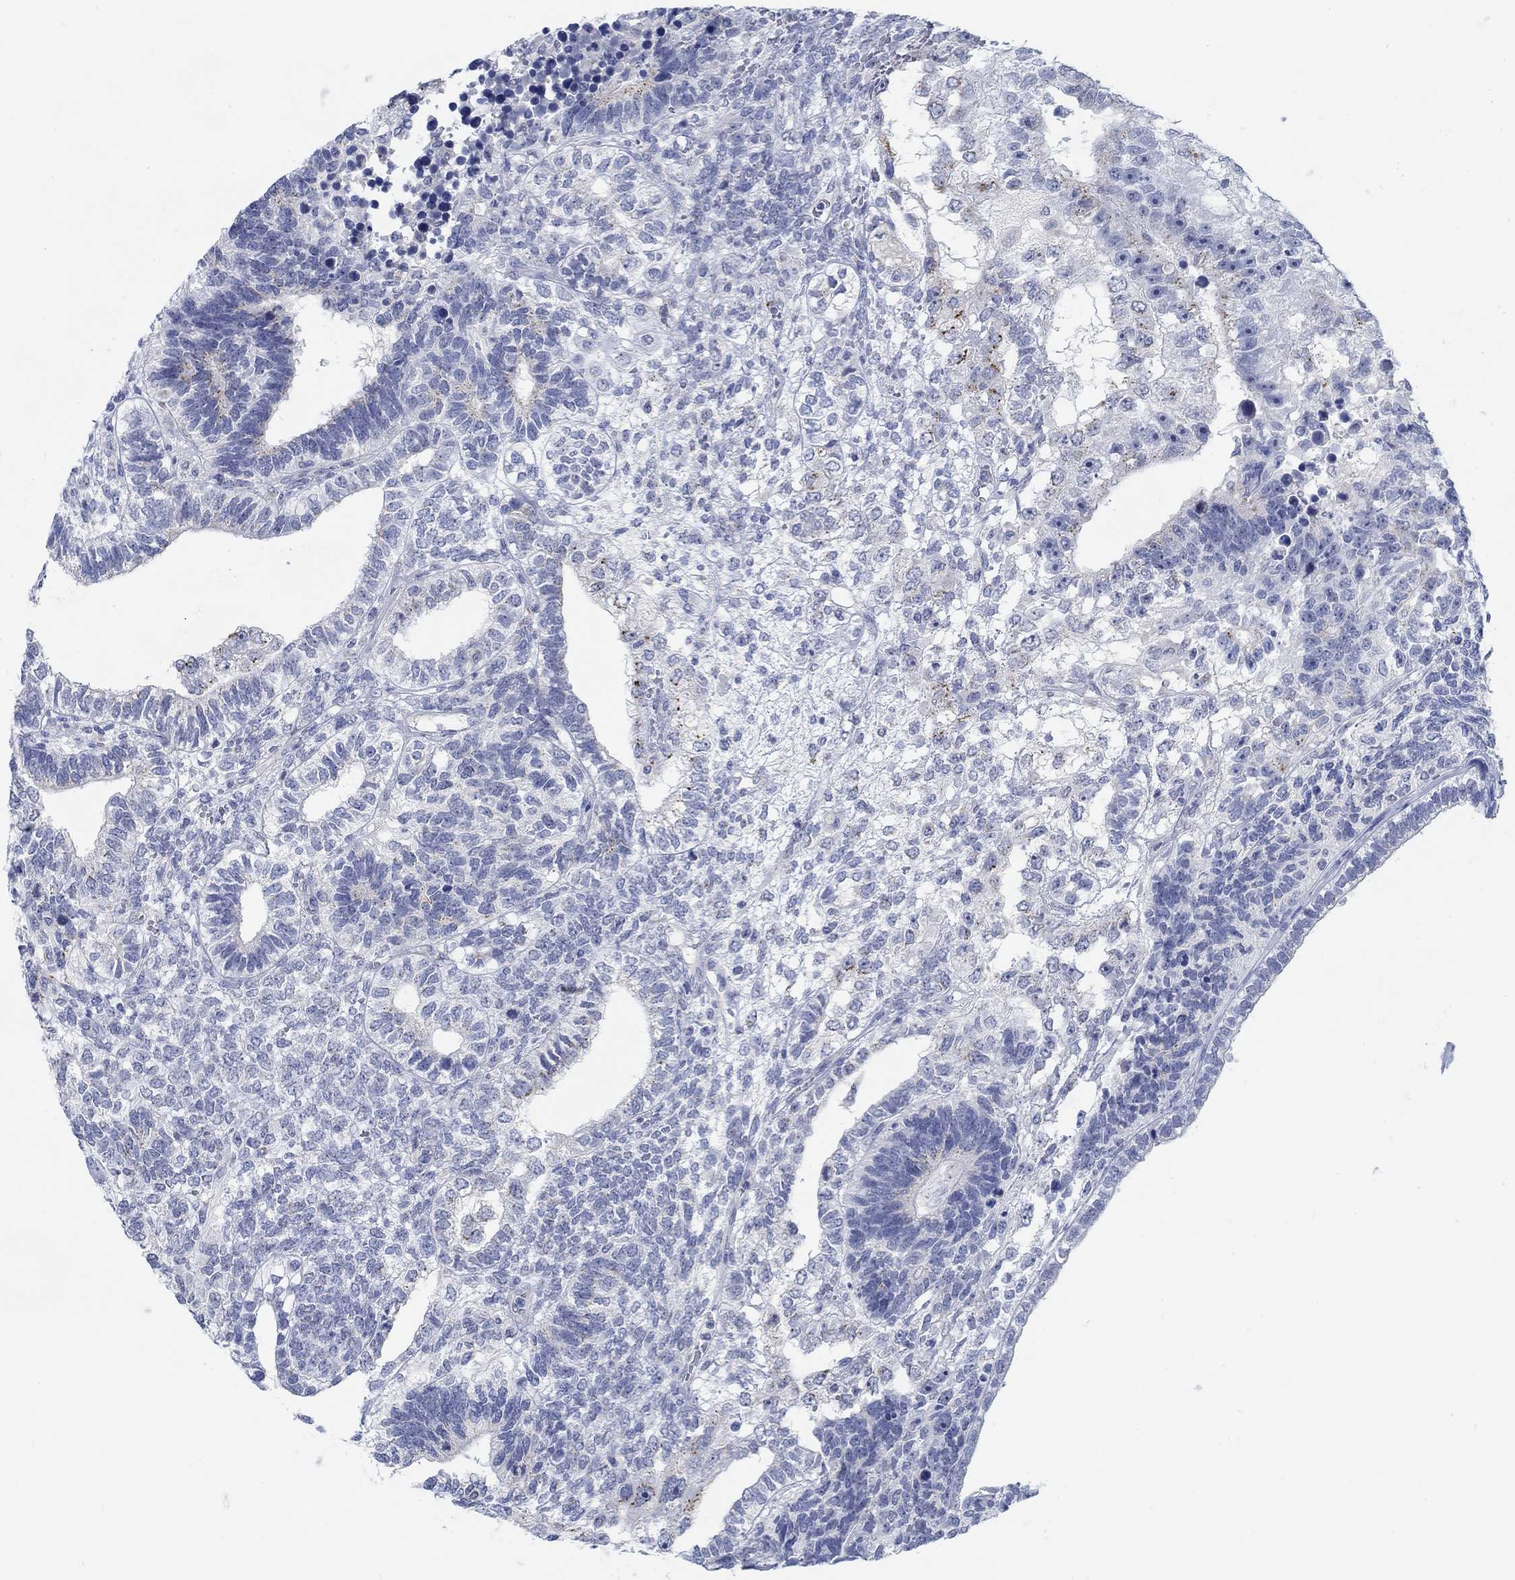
{"staining": {"intensity": "strong", "quantity": "<25%", "location": "cytoplasmic/membranous"}, "tissue": "testis cancer", "cell_type": "Tumor cells", "image_type": "cancer", "snomed": [{"axis": "morphology", "description": "Seminoma, NOS"}, {"axis": "morphology", "description": "Carcinoma, Embryonal, NOS"}, {"axis": "topography", "description": "Testis"}], "caption": "Protein staining of testis seminoma tissue reveals strong cytoplasmic/membranous expression in about <25% of tumor cells.", "gene": "TEKT4", "patient": {"sex": "male", "age": 41}}